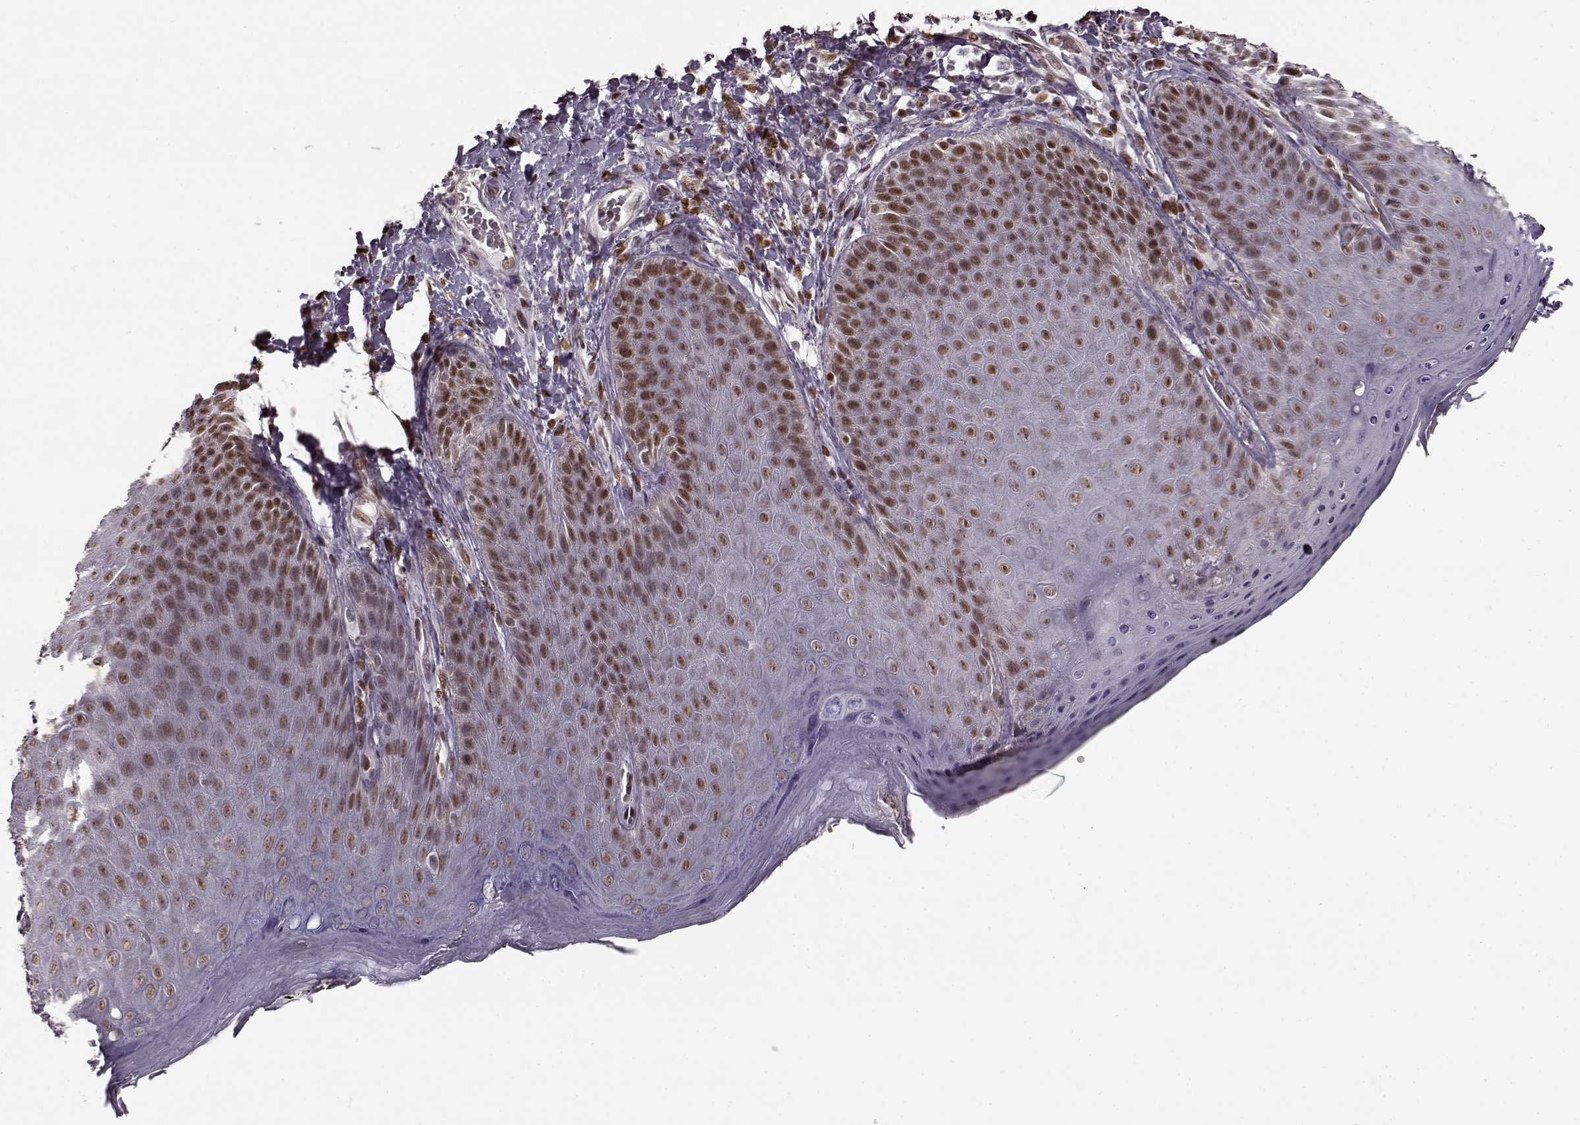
{"staining": {"intensity": "moderate", "quantity": ">75%", "location": "nuclear"}, "tissue": "skin", "cell_type": "Epidermal cells", "image_type": "normal", "snomed": [{"axis": "morphology", "description": "Normal tissue, NOS"}, {"axis": "topography", "description": "Anal"}], "caption": "The micrograph exhibits a brown stain indicating the presence of a protein in the nuclear of epidermal cells in skin. Using DAB (3,3'-diaminobenzidine) (brown) and hematoxylin (blue) stains, captured at high magnification using brightfield microscopy.", "gene": "FTO", "patient": {"sex": "male", "age": 53}}